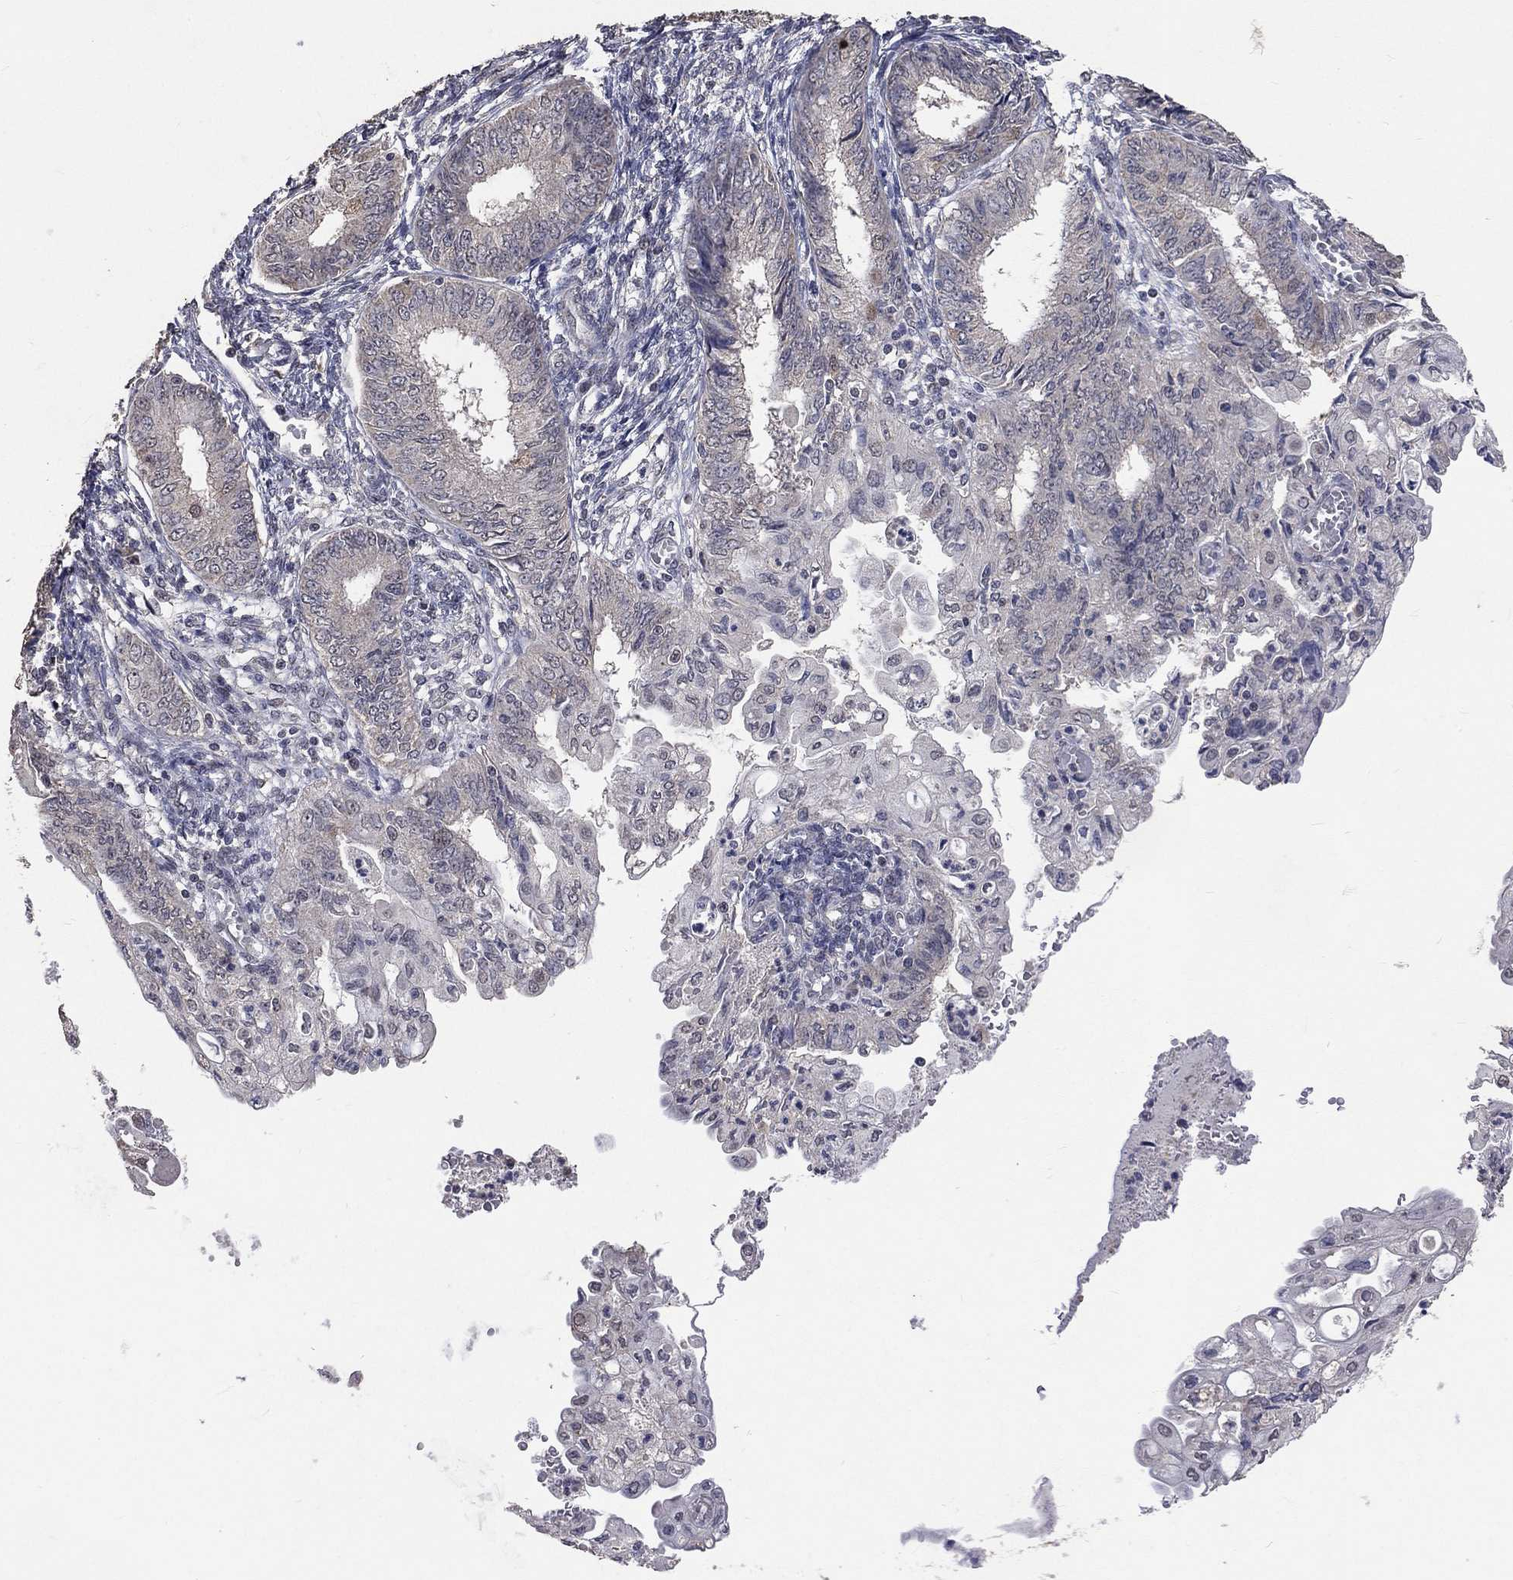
{"staining": {"intensity": "negative", "quantity": "none", "location": "none"}, "tissue": "endometrial cancer", "cell_type": "Tumor cells", "image_type": "cancer", "snomed": [{"axis": "morphology", "description": "Adenocarcinoma, NOS"}, {"axis": "topography", "description": "Endometrium"}], "caption": "This is an immunohistochemistry (IHC) histopathology image of human endometrial cancer. There is no staining in tumor cells.", "gene": "SPATA33", "patient": {"sex": "female", "age": 68}}